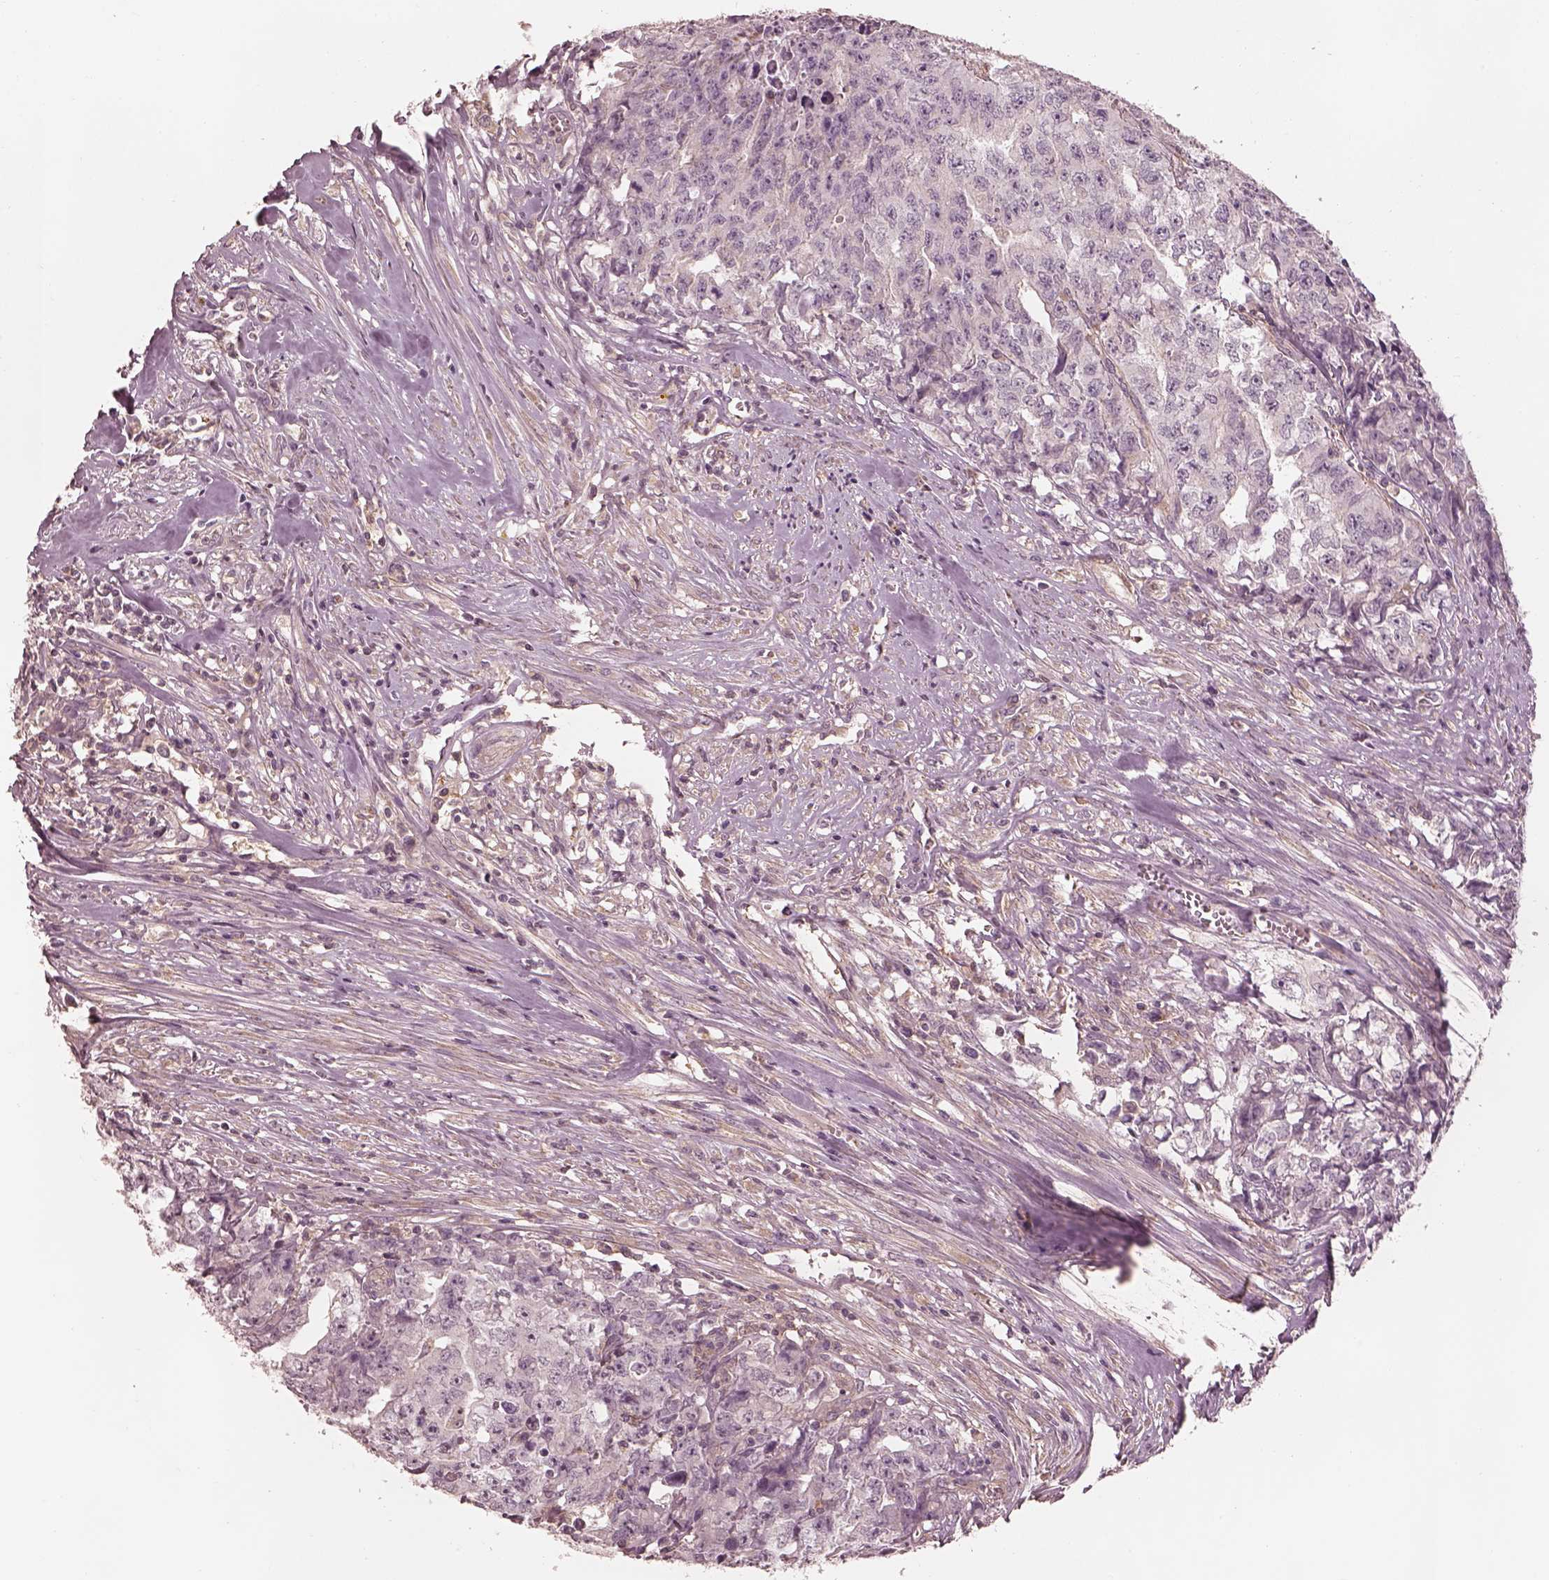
{"staining": {"intensity": "negative", "quantity": "none", "location": "none"}, "tissue": "testis cancer", "cell_type": "Tumor cells", "image_type": "cancer", "snomed": [{"axis": "morphology", "description": "Carcinoma, Embryonal, NOS"}, {"axis": "morphology", "description": "Teratoma, malignant, NOS"}, {"axis": "topography", "description": "Testis"}], "caption": "Micrograph shows no significant protein staining in tumor cells of testis cancer (embryonal carcinoma).", "gene": "PRKACG", "patient": {"sex": "male", "age": 24}}